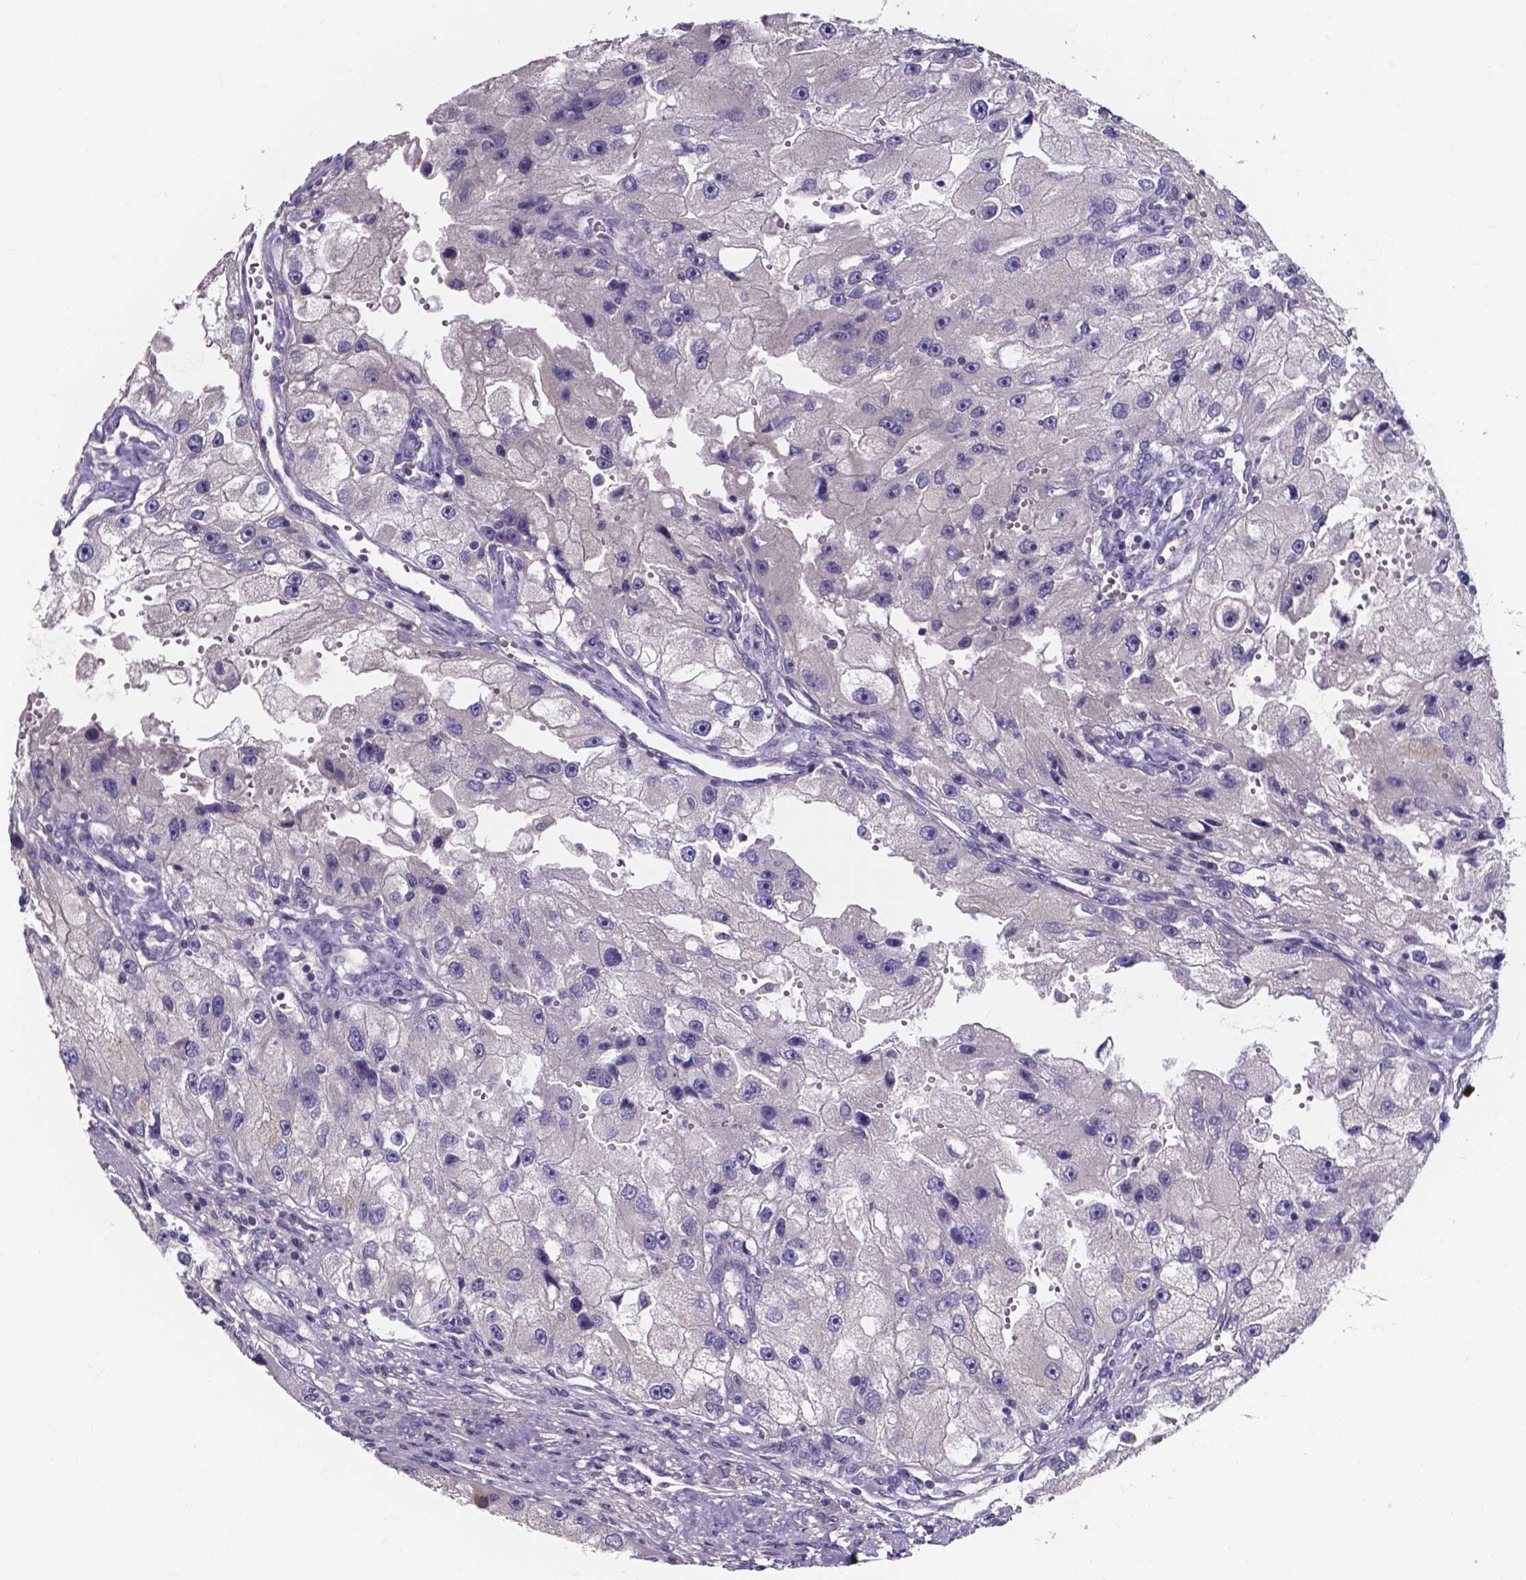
{"staining": {"intensity": "negative", "quantity": "none", "location": "none"}, "tissue": "renal cancer", "cell_type": "Tumor cells", "image_type": "cancer", "snomed": [{"axis": "morphology", "description": "Adenocarcinoma, NOS"}, {"axis": "topography", "description": "Kidney"}], "caption": "This is an immunohistochemistry image of adenocarcinoma (renal). There is no positivity in tumor cells.", "gene": "SPOCD1", "patient": {"sex": "male", "age": 63}}